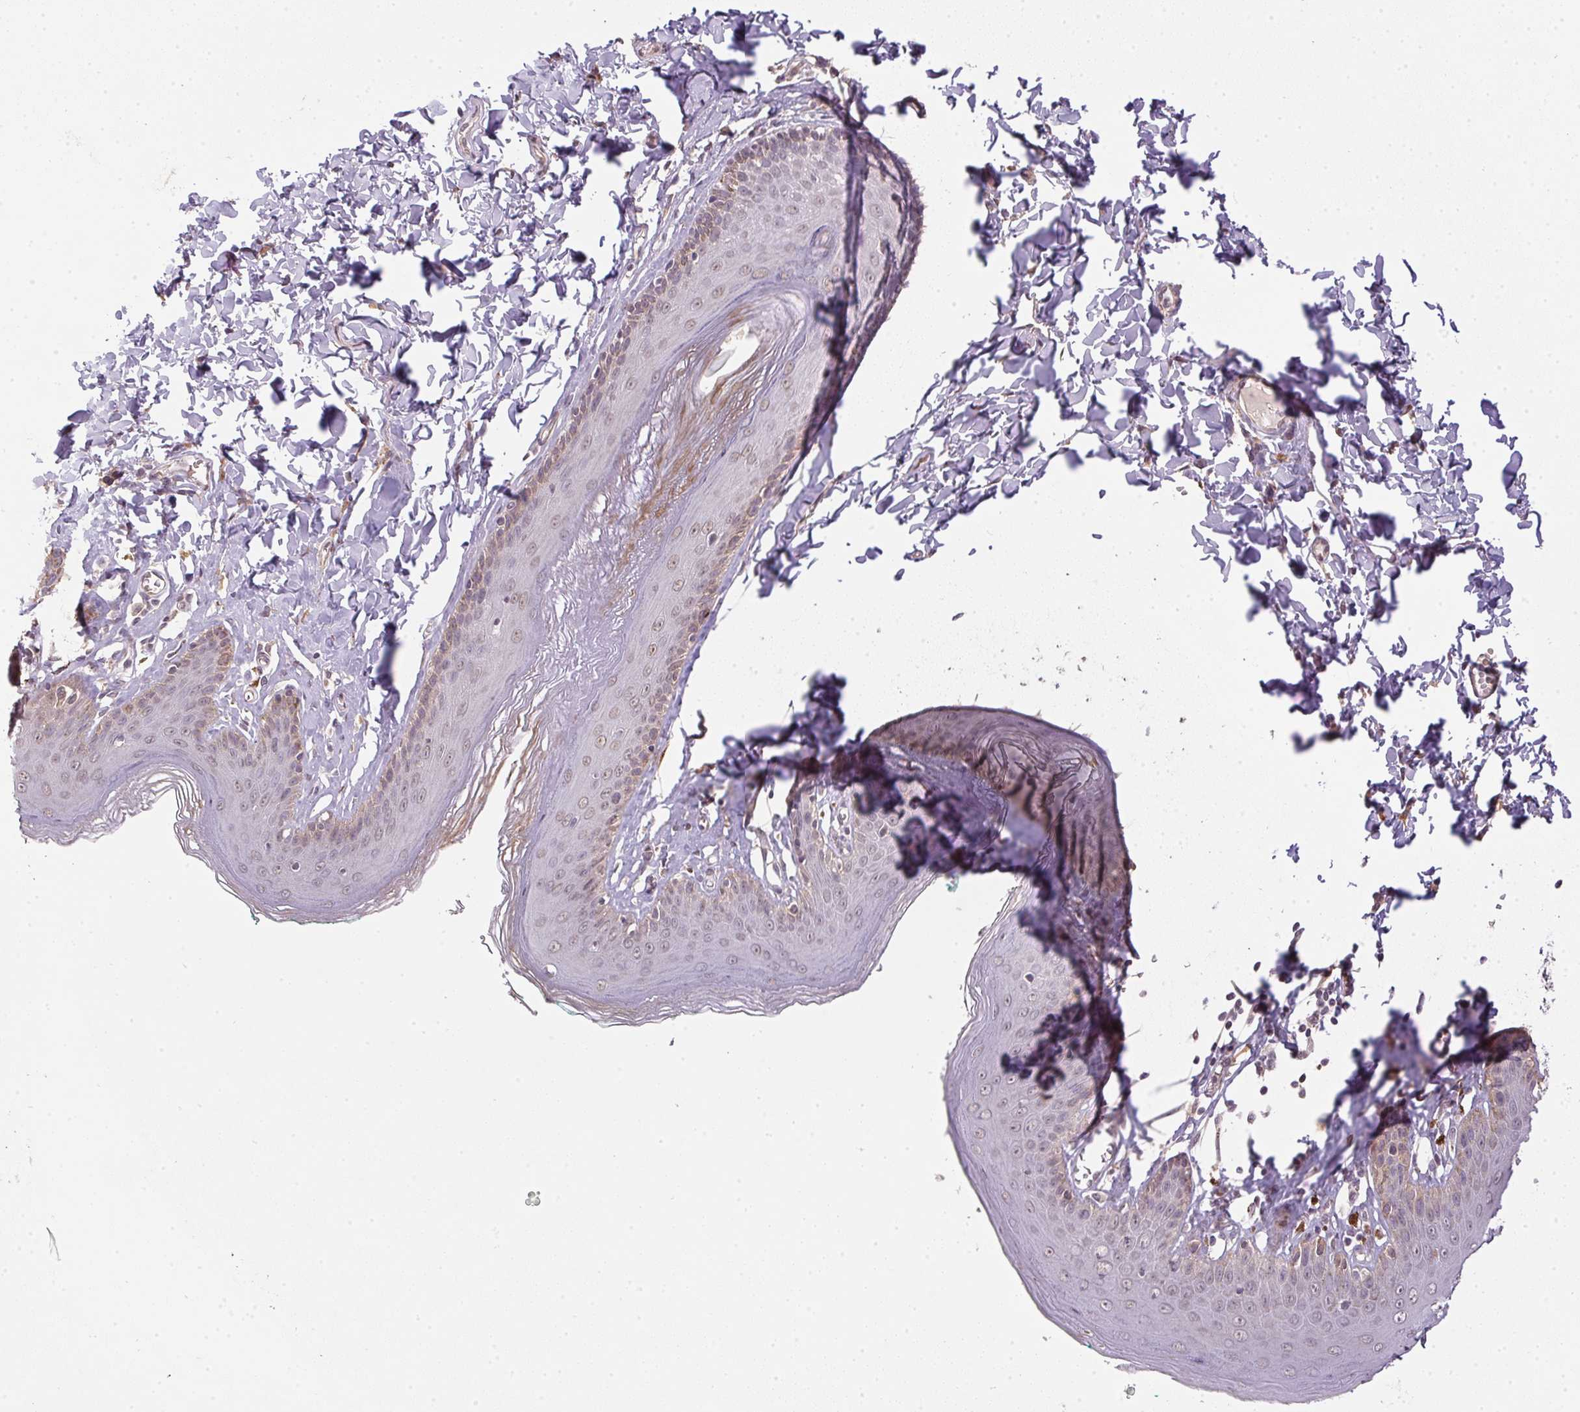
{"staining": {"intensity": "weak", "quantity": "25%-75%", "location": "cytoplasmic/membranous"}, "tissue": "skin", "cell_type": "Epidermal cells", "image_type": "normal", "snomed": [{"axis": "morphology", "description": "Normal tissue, NOS"}, {"axis": "topography", "description": "Vulva"}, {"axis": "topography", "description": "Peripheral nerve tissue"}], "caption": "Protein staining shows weak cytoplasmic/membranous staining in approximately 25%-75% of epidermal cells in unremarkable skin. (IHC, brightfield microscopy, high magnification).", "gene": "PPP4R4", "patient": {"sex": "female", "age": 66}}